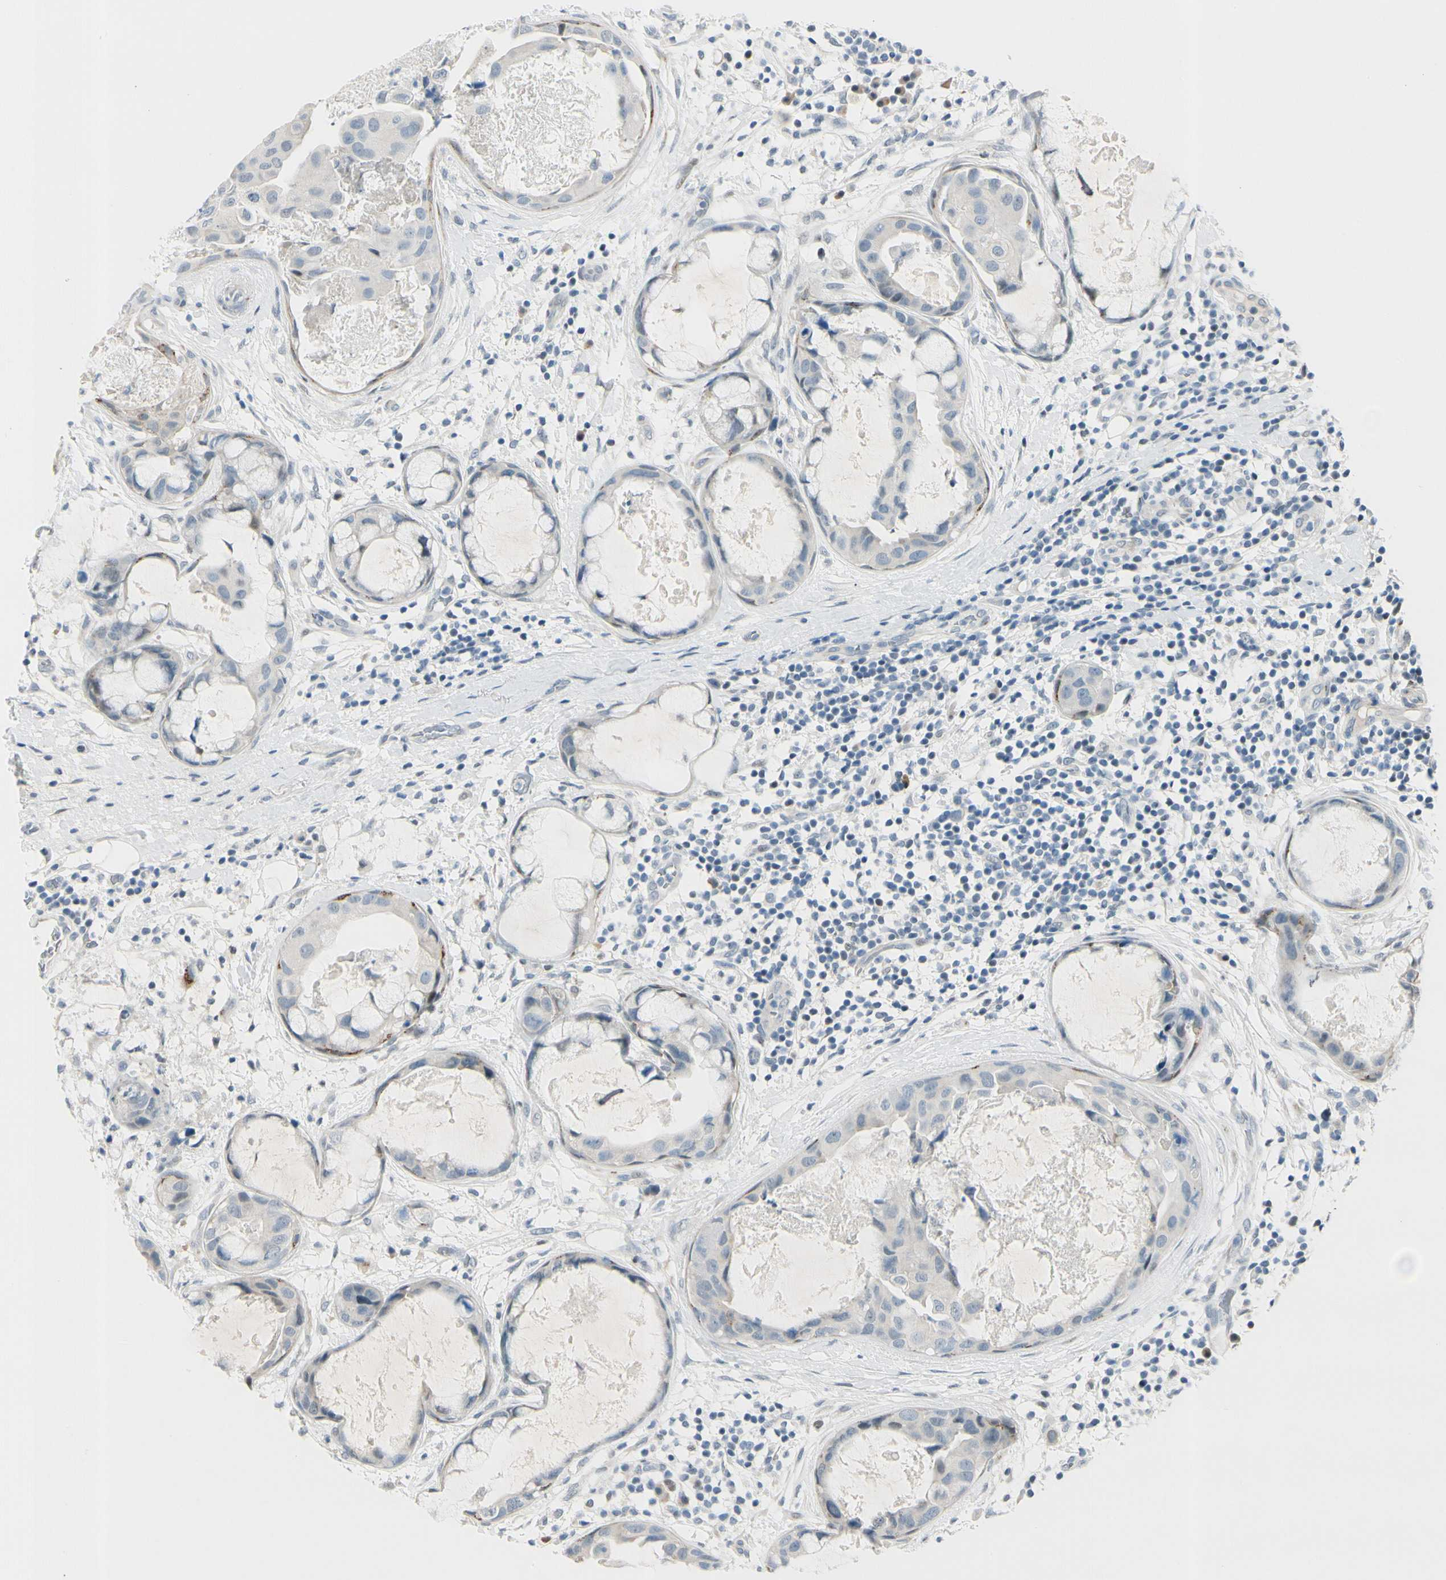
{"staining": {"intensity": "negative", "quantity": "none", "location": "none"}, "tissue": "breast cancer", "cell_type": "Tumor cells", "image_type": "cancer", "snomed": [{"axis": "morphology", "description": "Duct carcinoma"}, {"axis": "topography", "description": "Breast"}], "caption": "Immunohistochemistry (IHC) photomicrograph of neoplastic tissue: infiltrating ductal carcinoma (breast) stained with DAB displays no significant protein expression in tumor cells.", "gene": "B4GALNT1", "patient": {"sex": "female", "age": 40}}